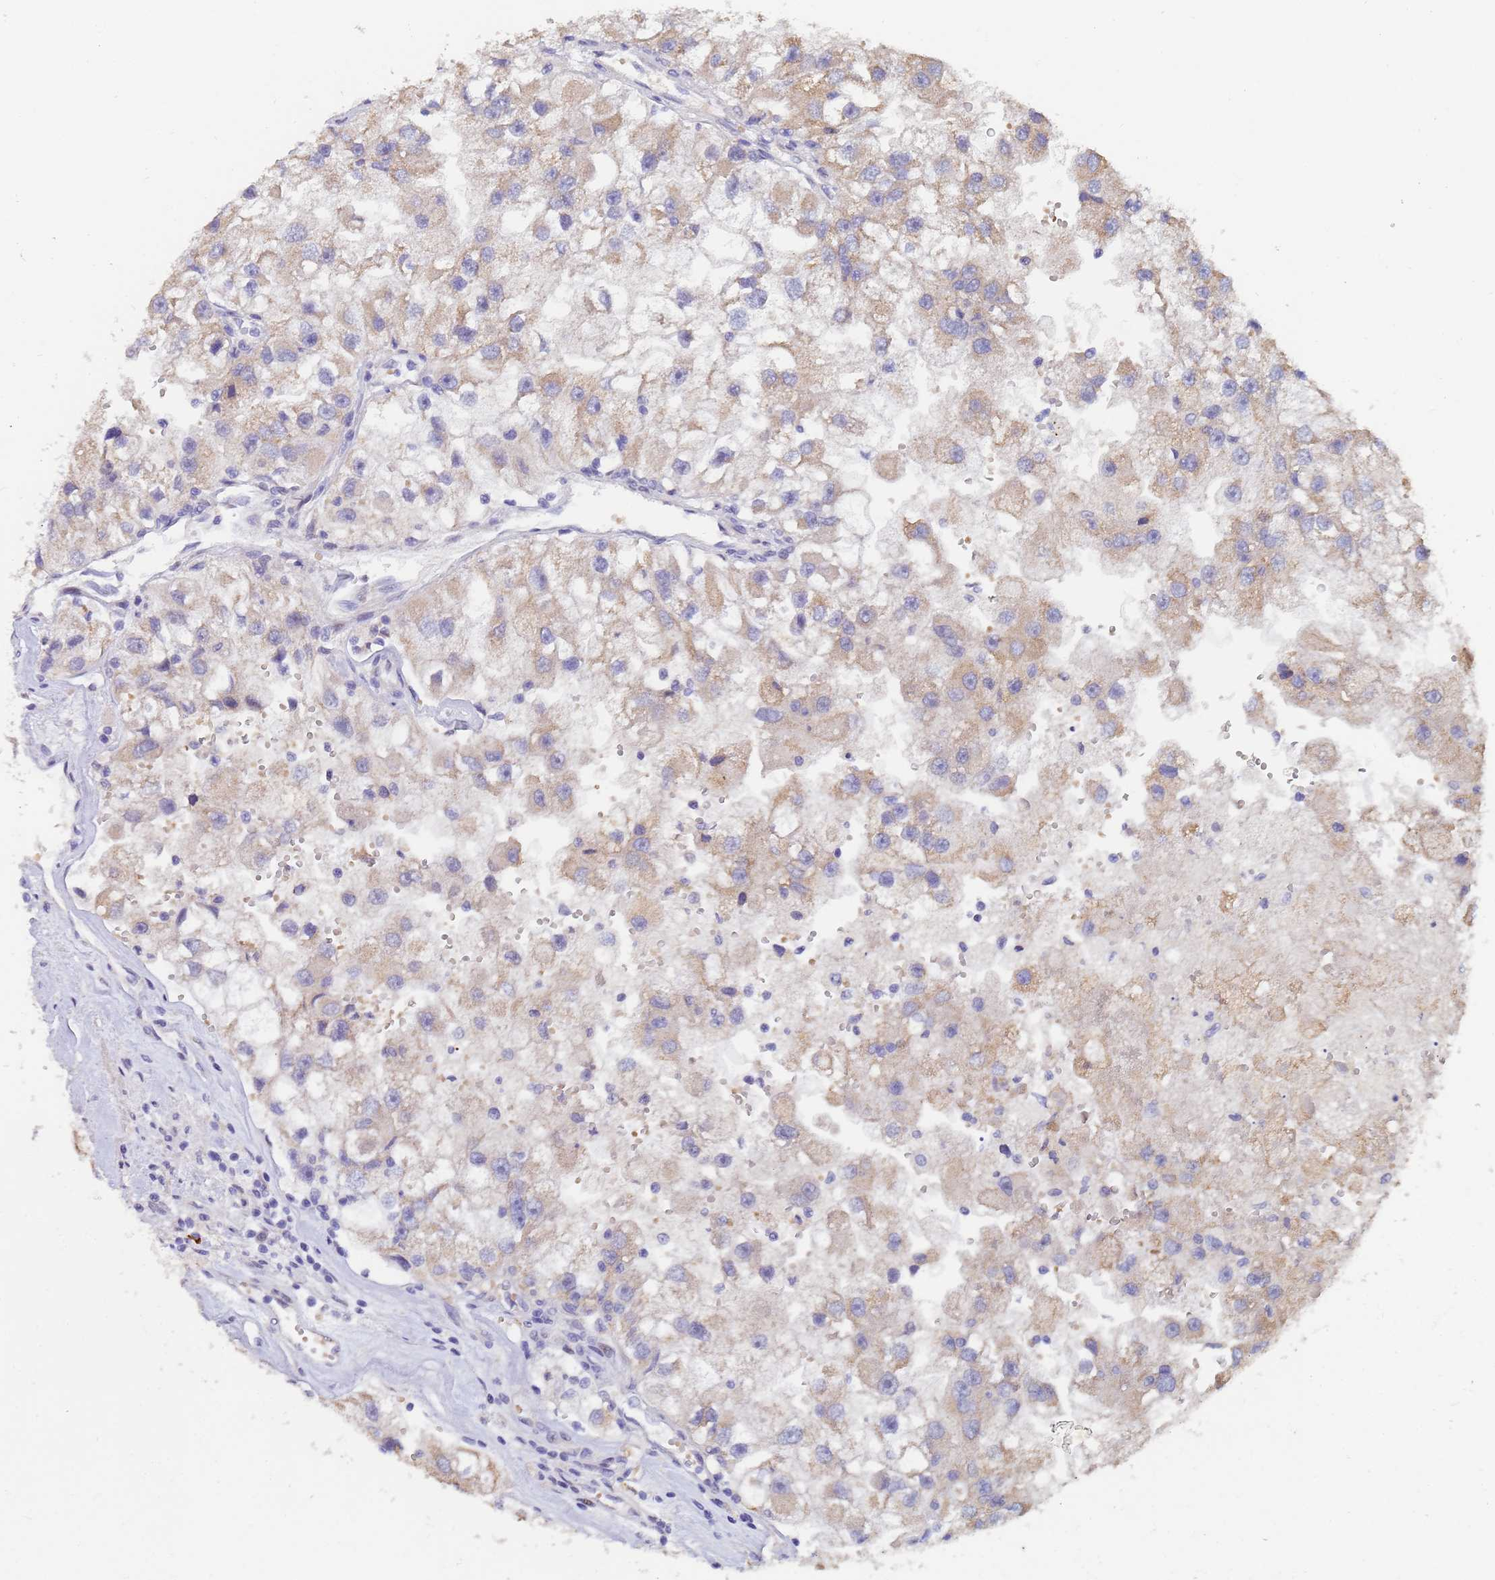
{"staining": {"intensity": "weak", "quantity": "25%-75%", "location": "cytoplasmic/membranous"}, "tissue": "renal cancer", "cell_type": "Tumor cells", "image_type": "cancer", "snomed": [{"axis": "morphology", "description": "Adenocarcinoma, NOS"}, {"axis": "topography", "description": "Kidney"}], "caption": "Tumor cells demonstrate low levels of weak cytoplasmic/membranous staining in about 25%-75% of cells in adenocarcinoma (renal).", "gene": "IHO1", "patient": {"sex": "male", "age": 63}}